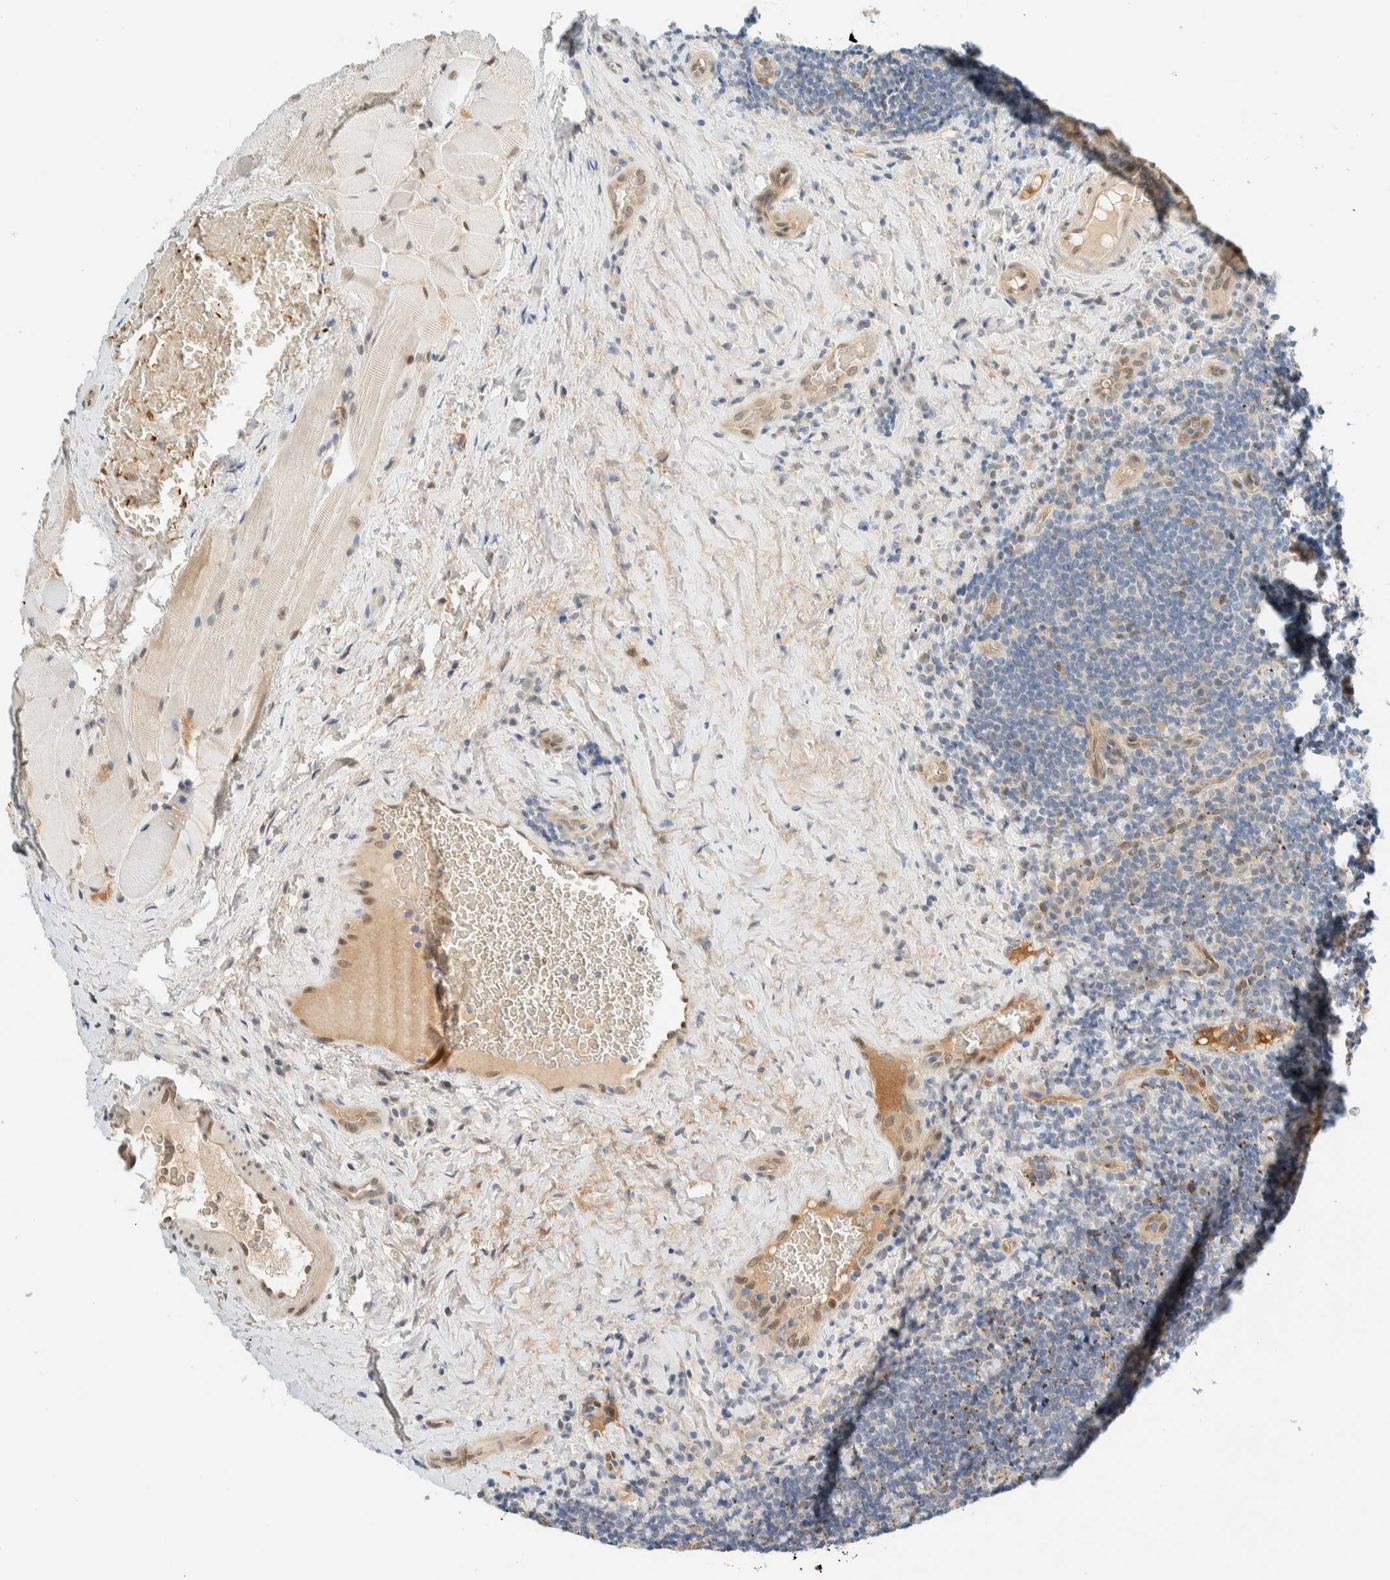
{"staining": {"intensity": "negative", "quantity": "none", "location": "none"}, "tissue": "lymphoma", "cell_type": "Tumor cells", "image_type": "cancer", "snomed": [{"axis": "morphology", "description": "Malignant lymphoma, non-Hodgkin's type, High grade"}, {"axis": "topography", "description": "Tonsil"}], "caption": "Immunohistochemistry (IHC) image of neoplastic tissue: lymphoma stained with DAB displays no significant protein positivity in tumor cells.", "gene": "TSTD2", "patient": {"sex": "female", "age": 36}}